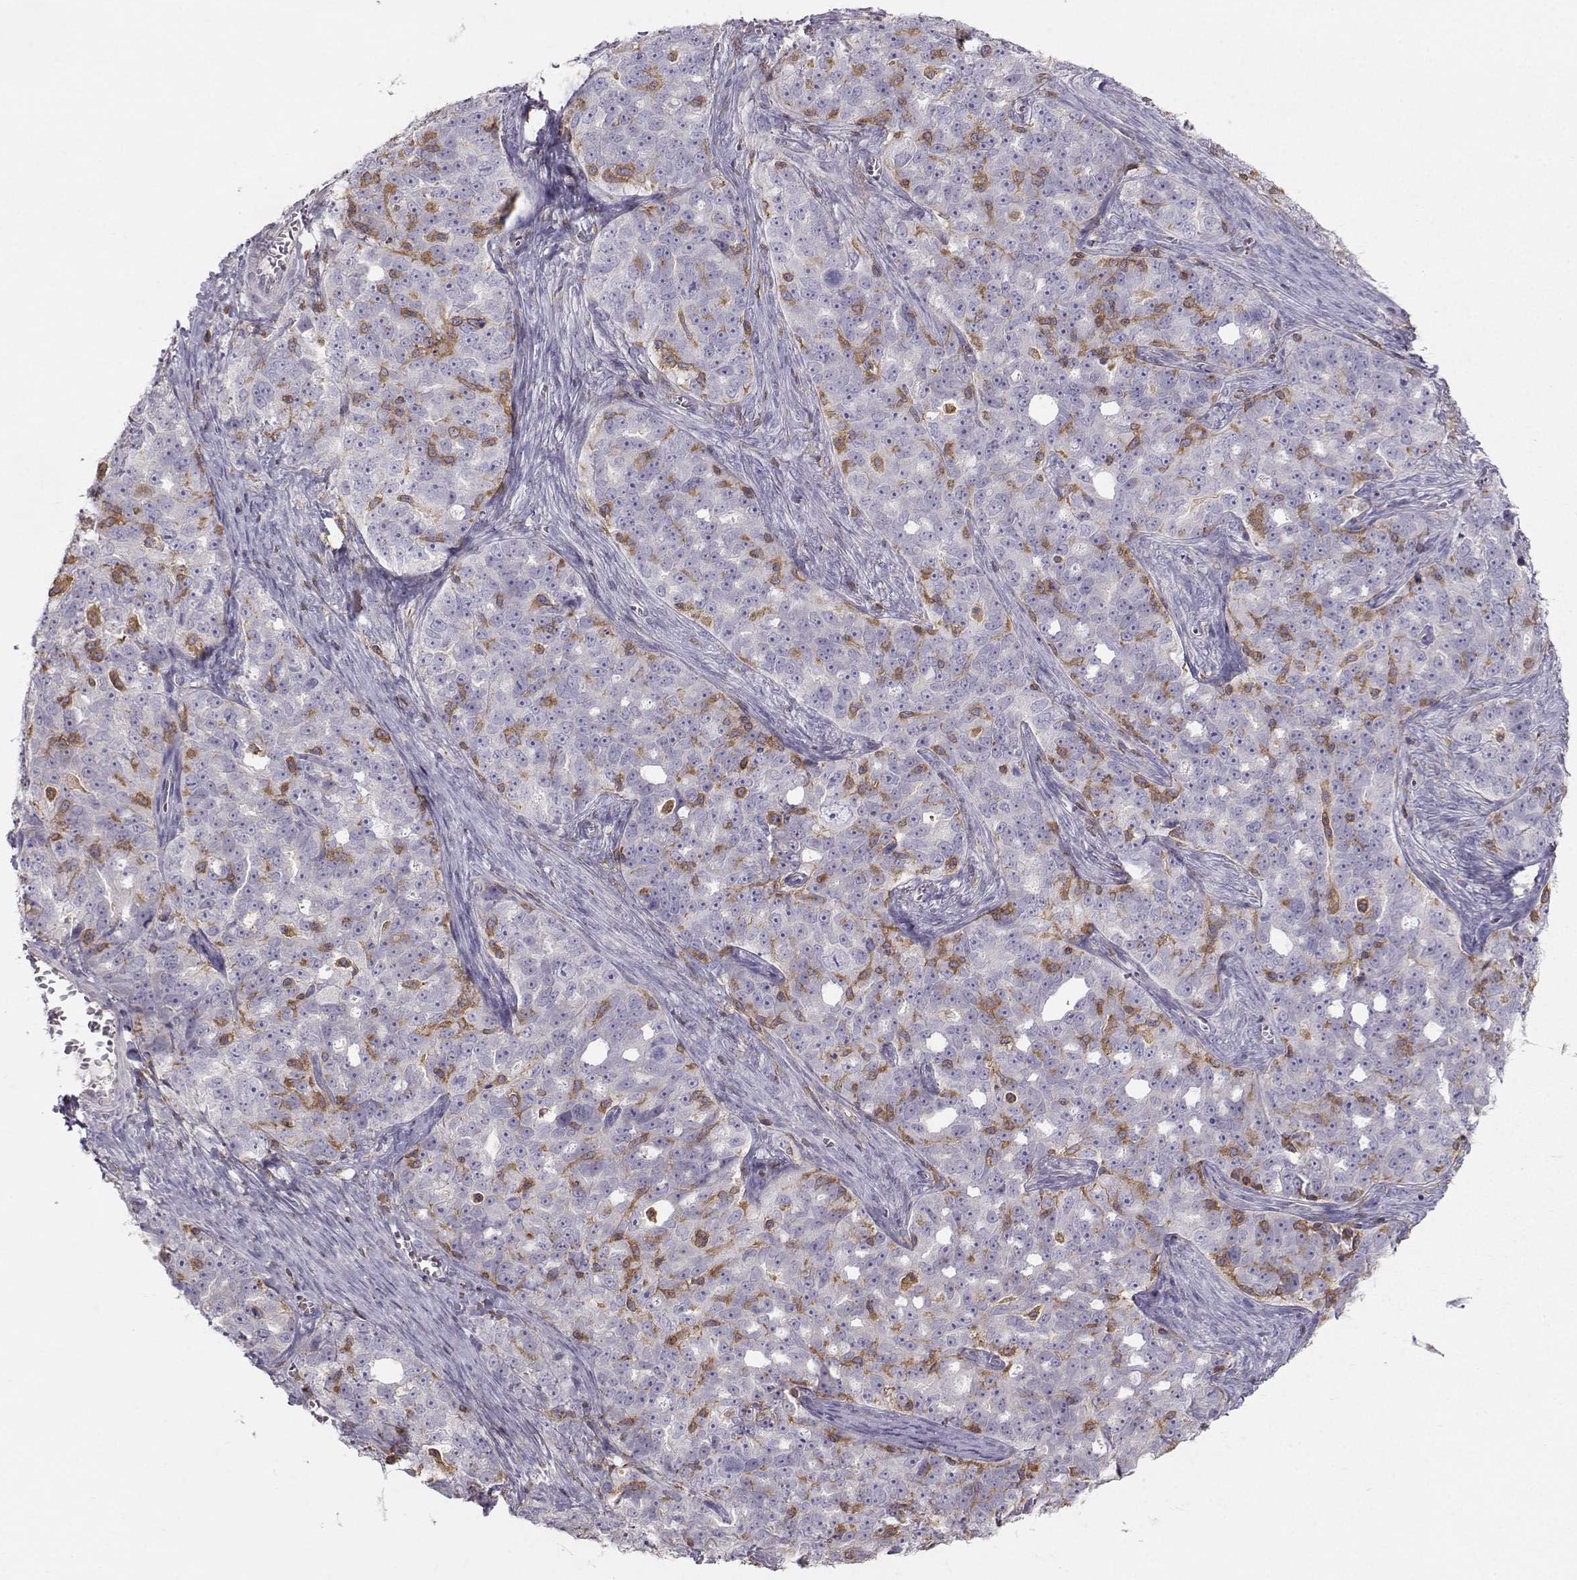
{"staining": {"intensity": "negative", "quantity": "none", "location": "none"}, "tissue": "ovarian cancer", "cell_type": "Tumor cells", "image_type": "cancer", "snomed": [{"axis": "morphology", "description": "Cystadenocarcinoma, serous, NOS"}, {"axis": "topography", "description": "Ovary"}], "caption": "Tumor cells show no significant protein positivity in ovarian cancer. Brightfield microscopy of immunohistochemistry stained with DAB (3,3'-diaminobenzidine) (brown) and hematoxylin (blue), captured at high magnification.", "gene": "ZBTB32", "patient": {"sex": "female", "age": 51}}